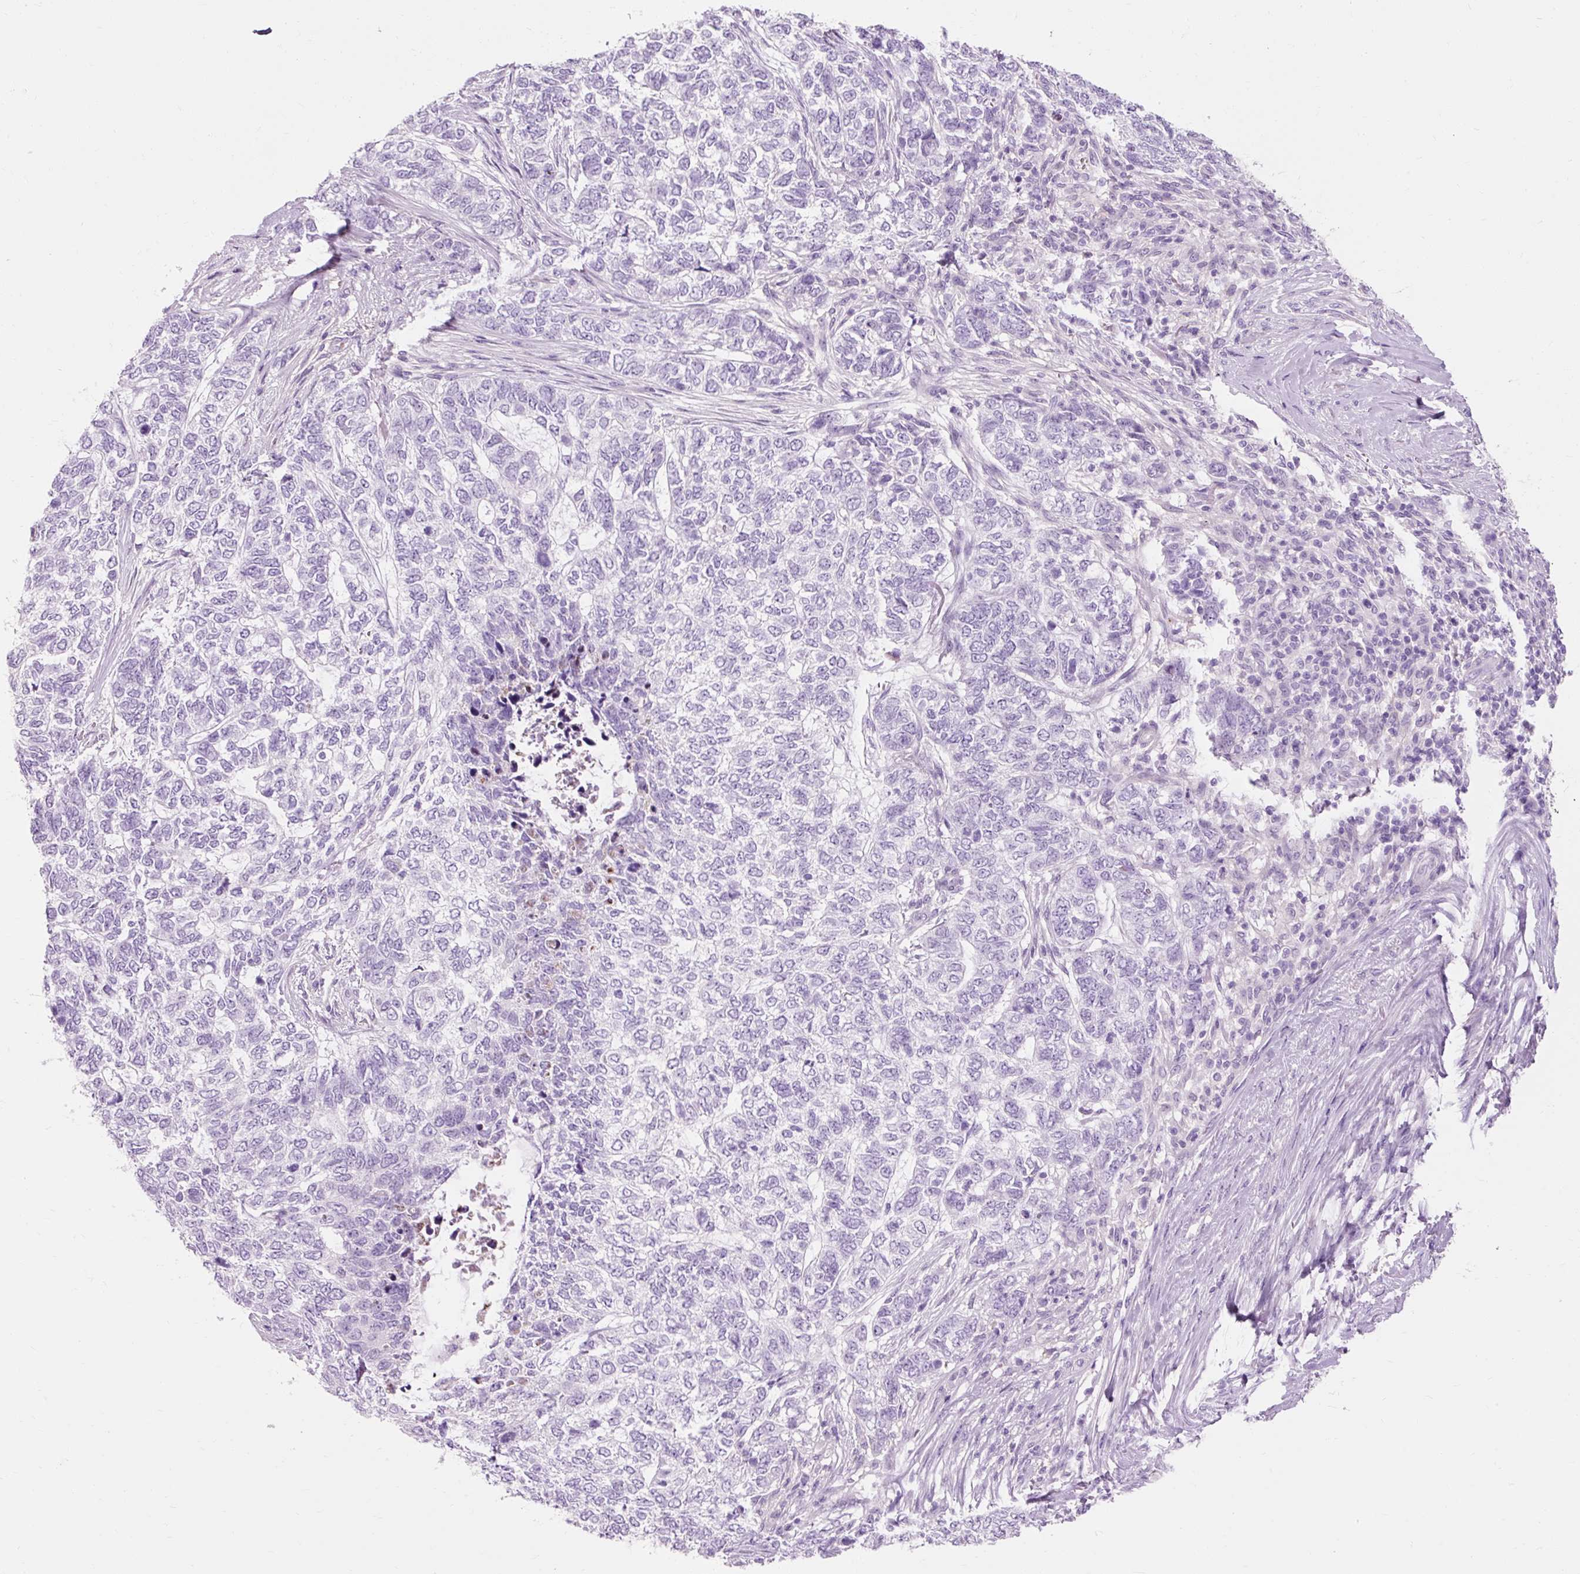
{"staining": {"intensity": "negative", "quantity": "none", "location": "none"}, "tissue": "skin cancer", "cell_type": "Tumor cells", "image_type": "cancer", "snomed": [{"axis": "morphology", "description": "Basal cell carcinoma"}, {"axis": "topography", "description": "Skin"}], "caption": "The micrograph displays no significant expression in tumor cells of skin cancer (basal cell carcinoma).", "gene": "CLDN25", "patient": {"sex": "female", "age": 65}}